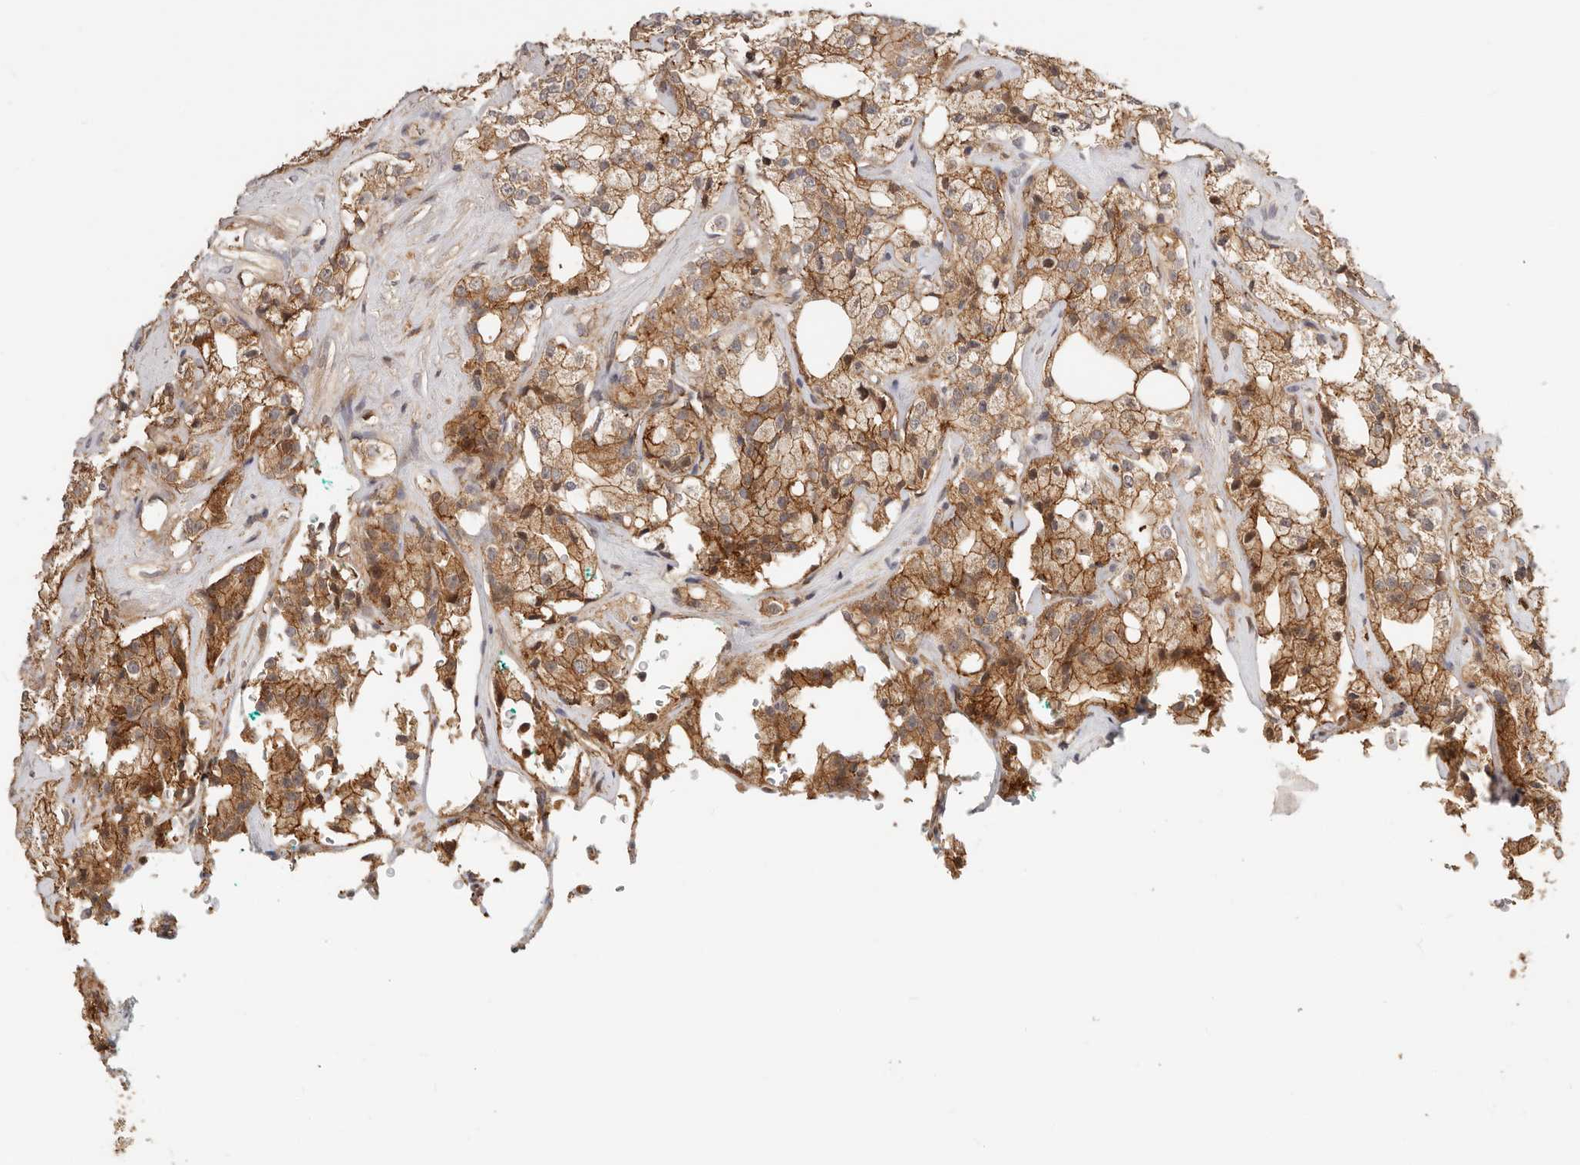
{"staining": {"intensity": "moderate", "quantity": ">75%", "location": "cytoplasmic/membranous"}, "tissue": "prostate cancer", "cell_type": "Tumor cells", "image_type": "cancer", "snomed": [{"axis": "morphology", "description": "Adenocarcinoma, High grade"}, {"axis": "topography", "description": "Prostate"}], "caption": "An immunohistochemistry (IHC) histopathology image of neoplastic tissue is shown. Protein staining in brown shows moderate cytoplasmic/membranous positivity in prostate cancer (high-grade adenocarcinoma) within tumor cells.", "gene": "AFDN", "patient": {"sex": "male", "age": 64}}